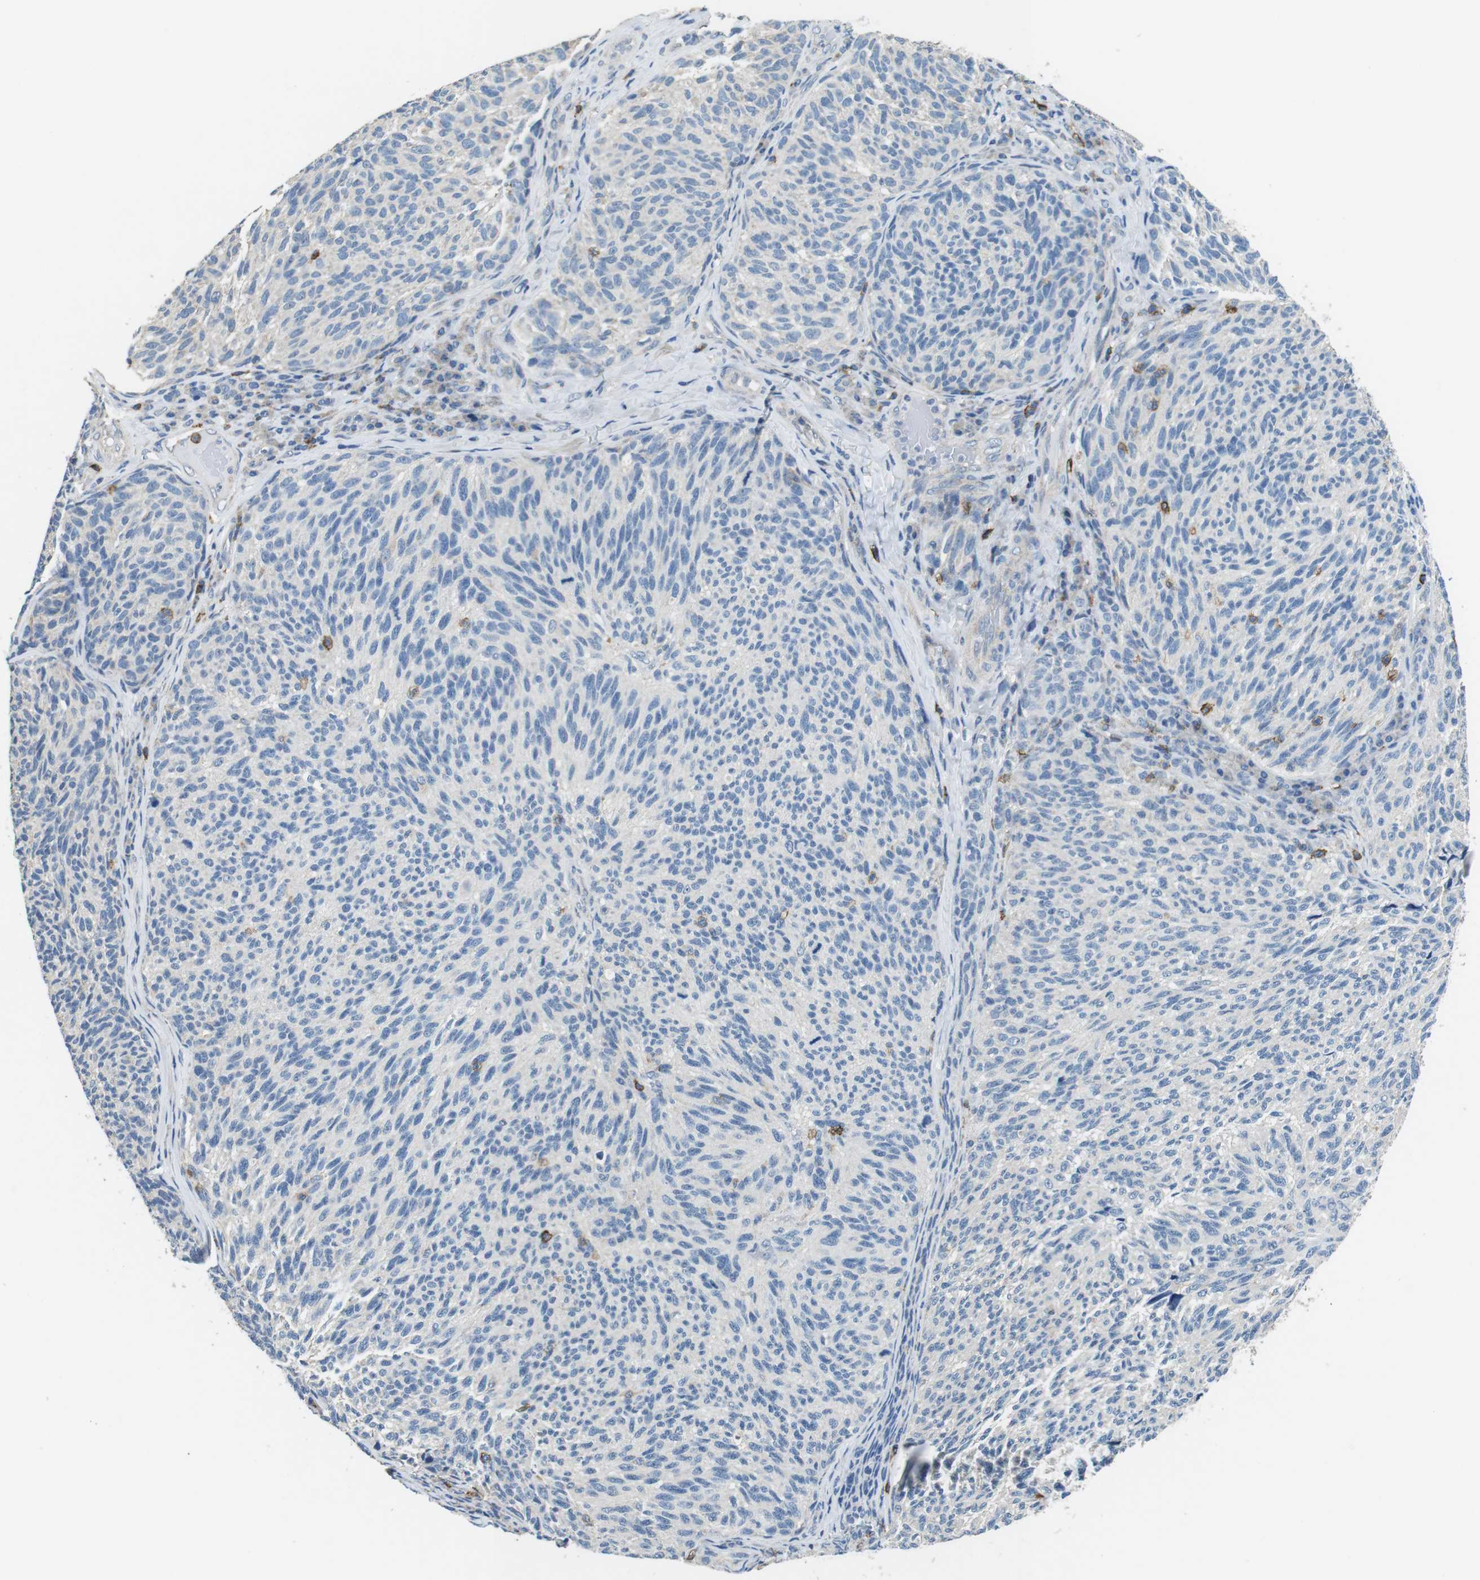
{"staining": {"intensity": "negative", "quantity": "none", "location": "none"}, "tissue": "melanoma", "cell_type": "Tumor cells", "image_type": "cancer", "snomed": [{"axis": "morphology", "description": "Malignant melanoma, NOS"}, {"axis": "topography", "description": "Skin"}], "caption": "A micrograph of malignant melanoma stained for a protein exhibits no brown staining in tumor cells.", "gene": "CD6", "patient": {"sex": "female", "age": 73}}